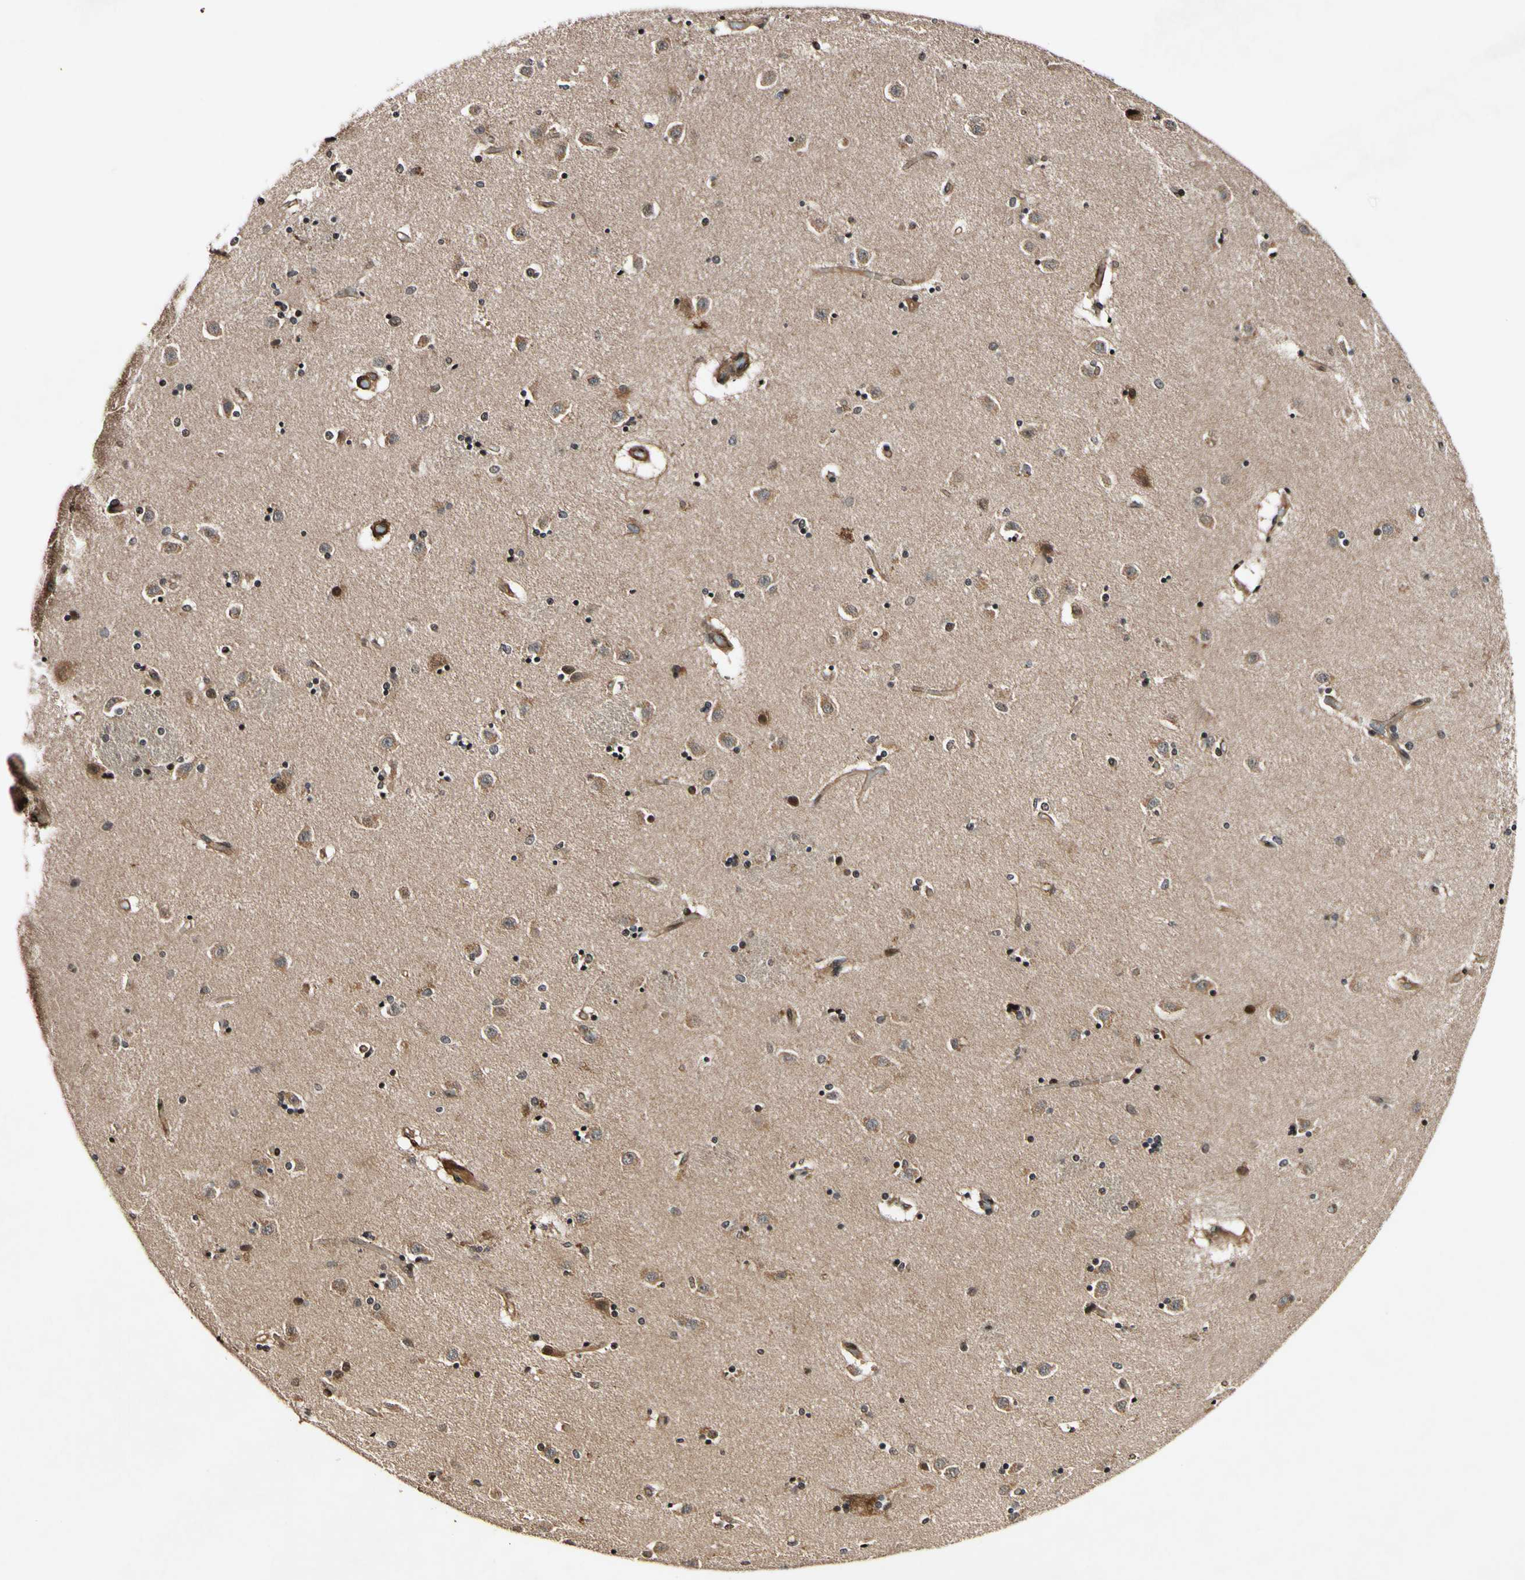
{"staining": {"intensity": "moderate", "quantity": ">75%", "location": "nuclear"}, "tissue": "caudate", "cell_type": "Glial cells", "image_type": "normal", "snomed": [{"axis": "morphology", "description": "Normal tissue, NOS"}, {"axis": "topography", "description": "Lateral ventricle wall"}], "caption": "Immunohistochemistry (DAB) staining of unremarkable human caudate exhibits moderate nuclear protein staining in about >75% of glial cells.", "gene": "CSNK1E", "patient": {"sex": "female", "age": 54}}